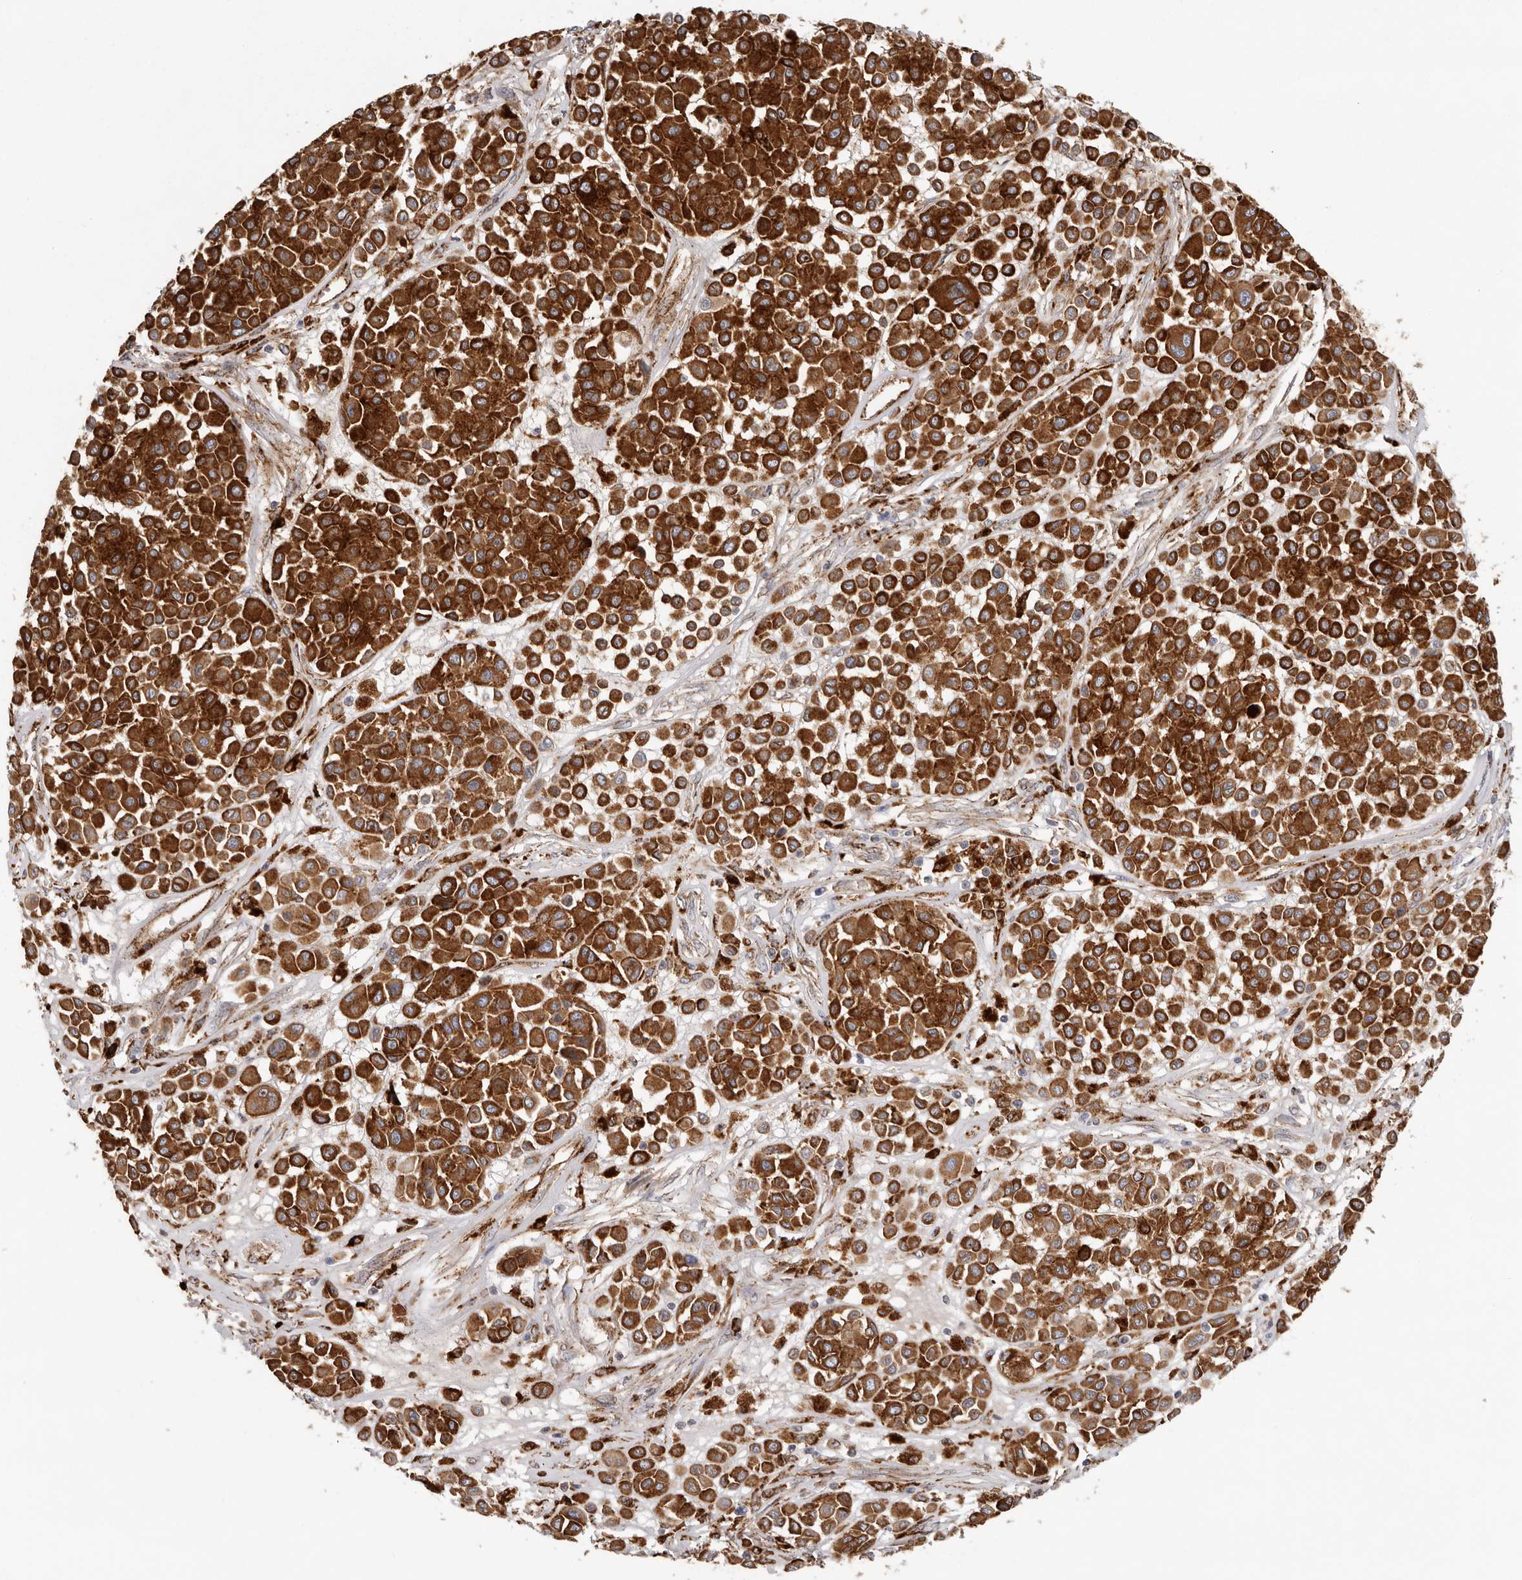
{"staining": {"intensity": "strong", "quantity": ">75%", "location": "cytoplasmic/membranous"}, "tissue": "melanoma", "cell_type": "Tumor cells", "image_type": "cancer", "snomed": [{"axis": "morphology", "description": "Malignant melanoma, Metastatic site"}, {"axis": "topography", "description": "Soft tissue"}], "caption": "A micrograph of malignant melanoma (metastatic site) stained for a protein exhibits strong cytoplasmic/membranous brown staining in tumor cells.", "gene": "GRN", "patient": {"sex": "male", "age": 41}}